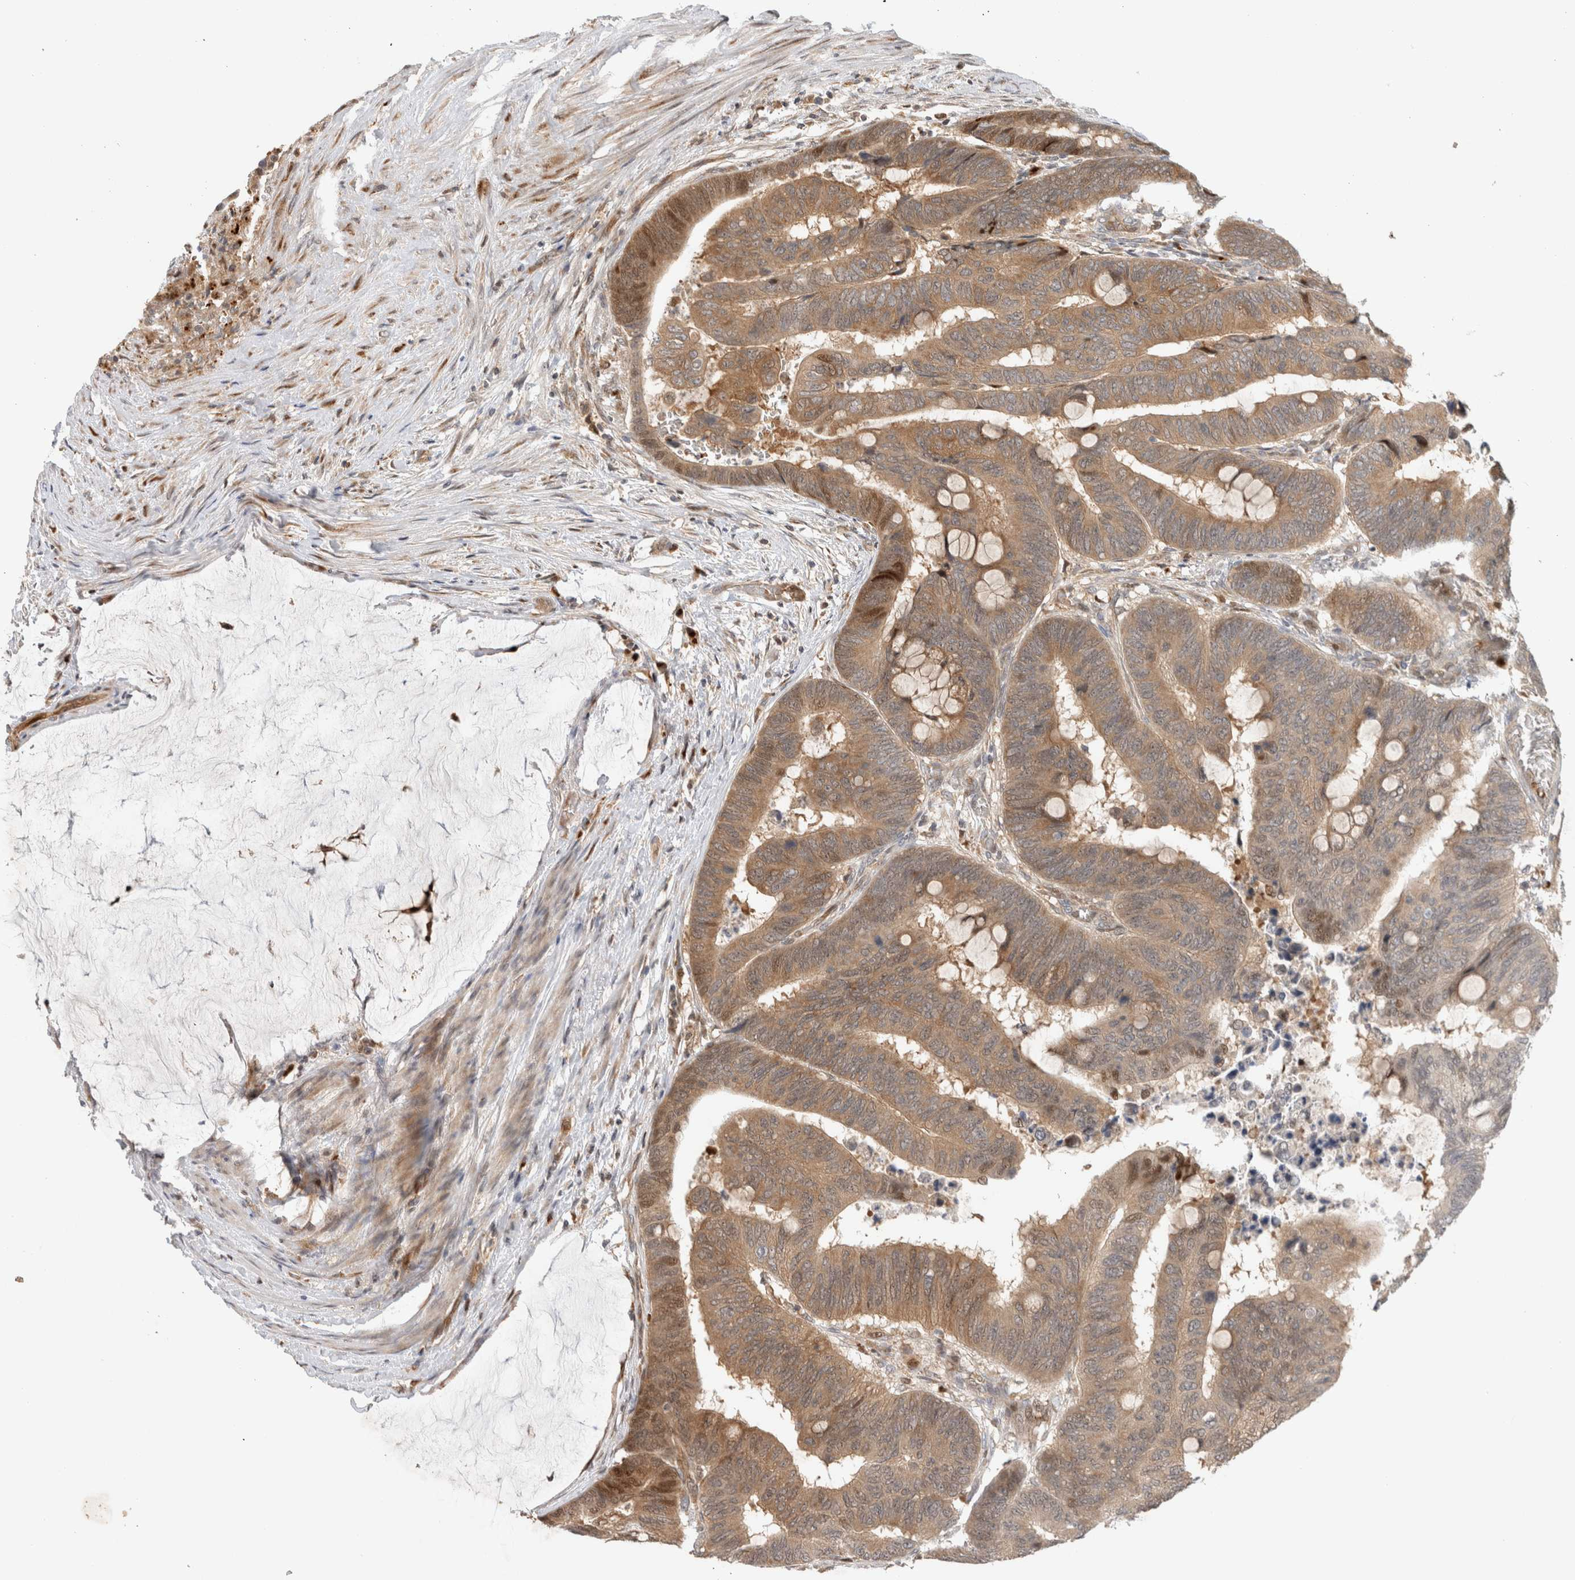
{"staining": {"intensity": "moderate", "quantity": ">75%", "location": "cytoplasmic/membranous"}, "tissue": "colorectal cancer", "cell_type": "Tumor cells", "image_type": "cancer", "snomed": [{"axis": "morphology", "description": "Normal tissue, NOS"}, {"axis": "morphology", "description": "Adenocarcinoma, NOS"}, {"axis": "topography", "description": "Rectum"}], "caption": "Colorectal cancer (adenocarcinoma) was stained to show a protein in brown. There is medium levels of moderate cytoplasmic/membranous staining in about >75% of tumor cells.", "gene": "OTUD6B", "patient": {"sex": "male", "age": 92}}